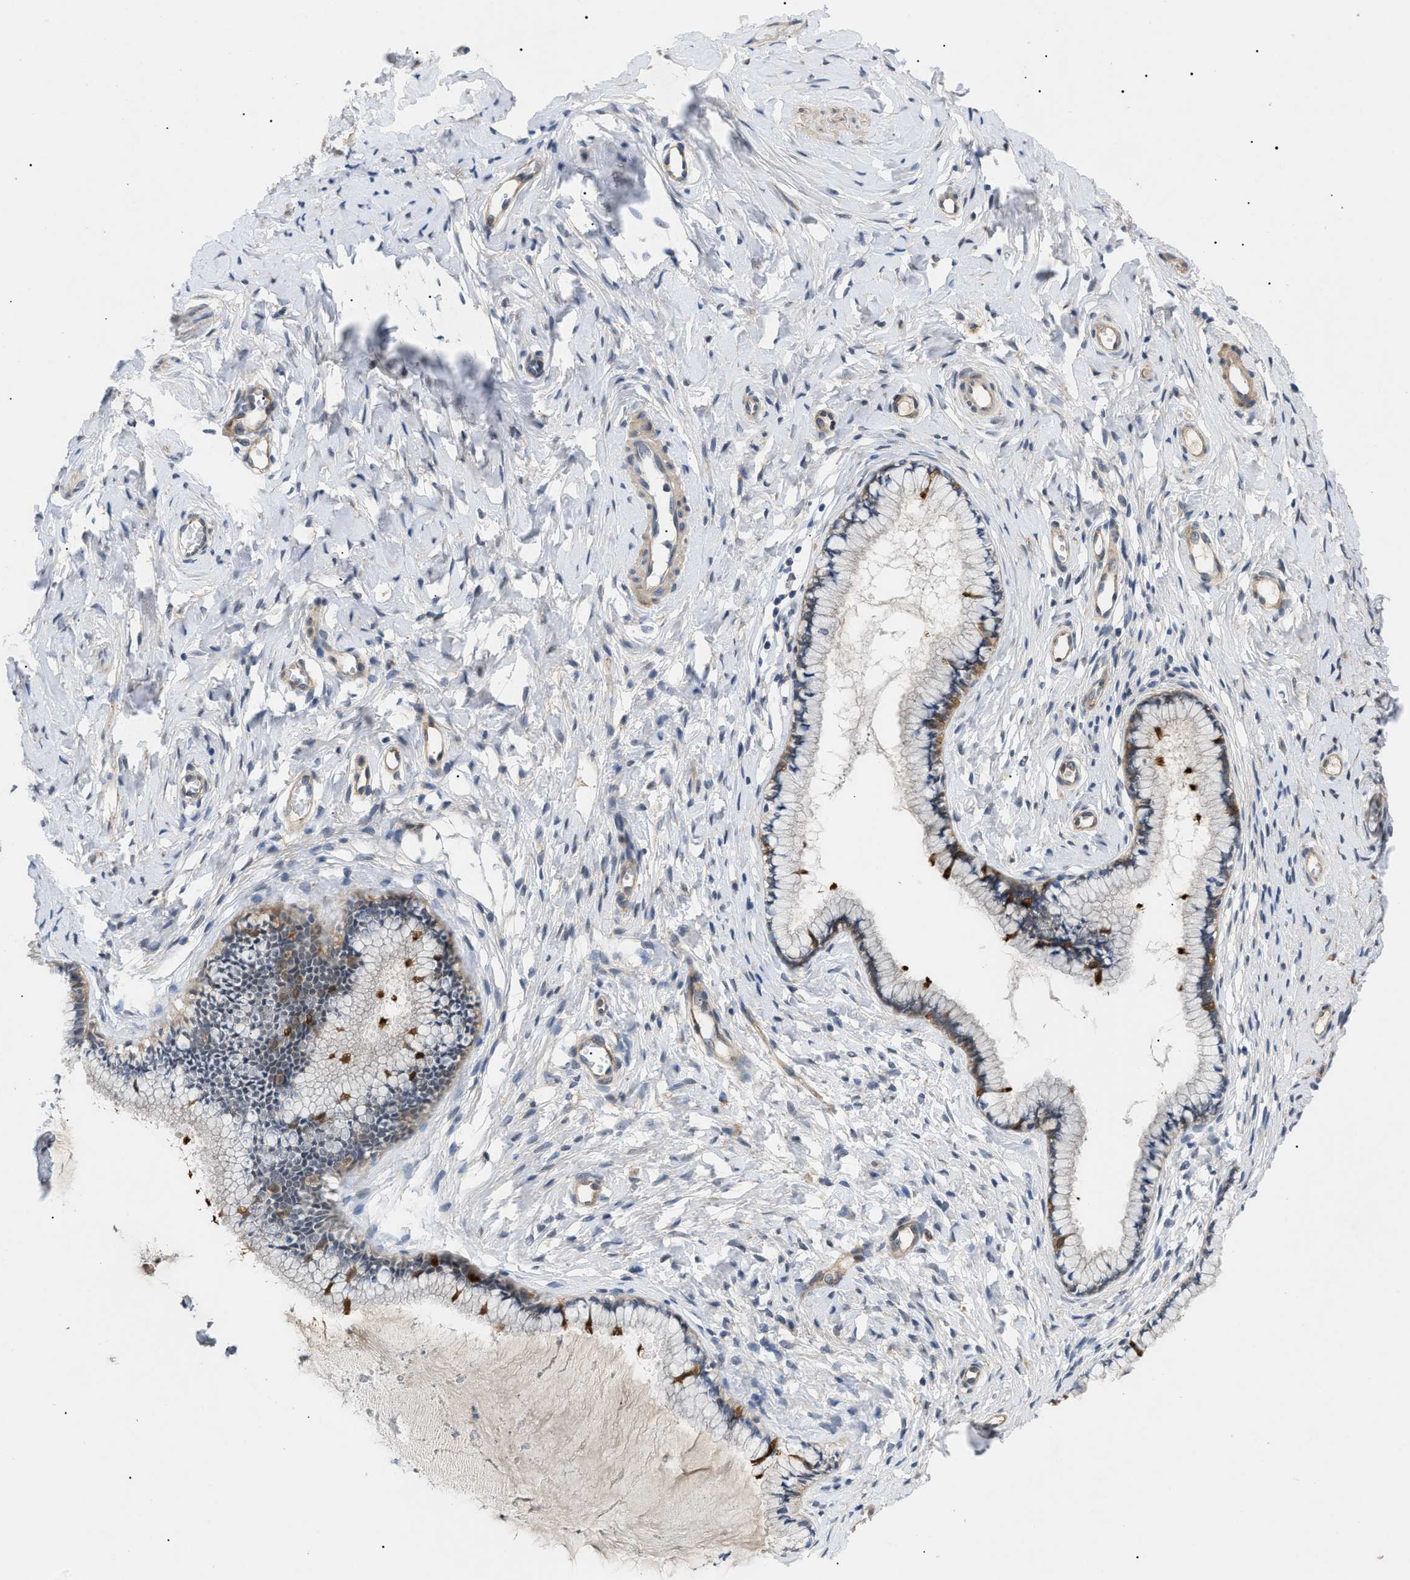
{"staining": {"intensity": "weak", "quantity": "25%-75%", "location": "cytoplasmic/membranous"}, "tissue": "cervix", "cell_type": "Glandular cells", "image_type": "normal", "snomed": [{"axis": "morphology", "description": "Normal tissue, NOS"}, {"axis": "topography", "description": "Cervix"}], "caption": "The histopathology image shows staining of benign cervix, revealing weak cytoplasmic/membranous protein positivity (brown color) within glandular cells.", "gene": "CRCP", "patient": {"sex": "female", "age": 65}}